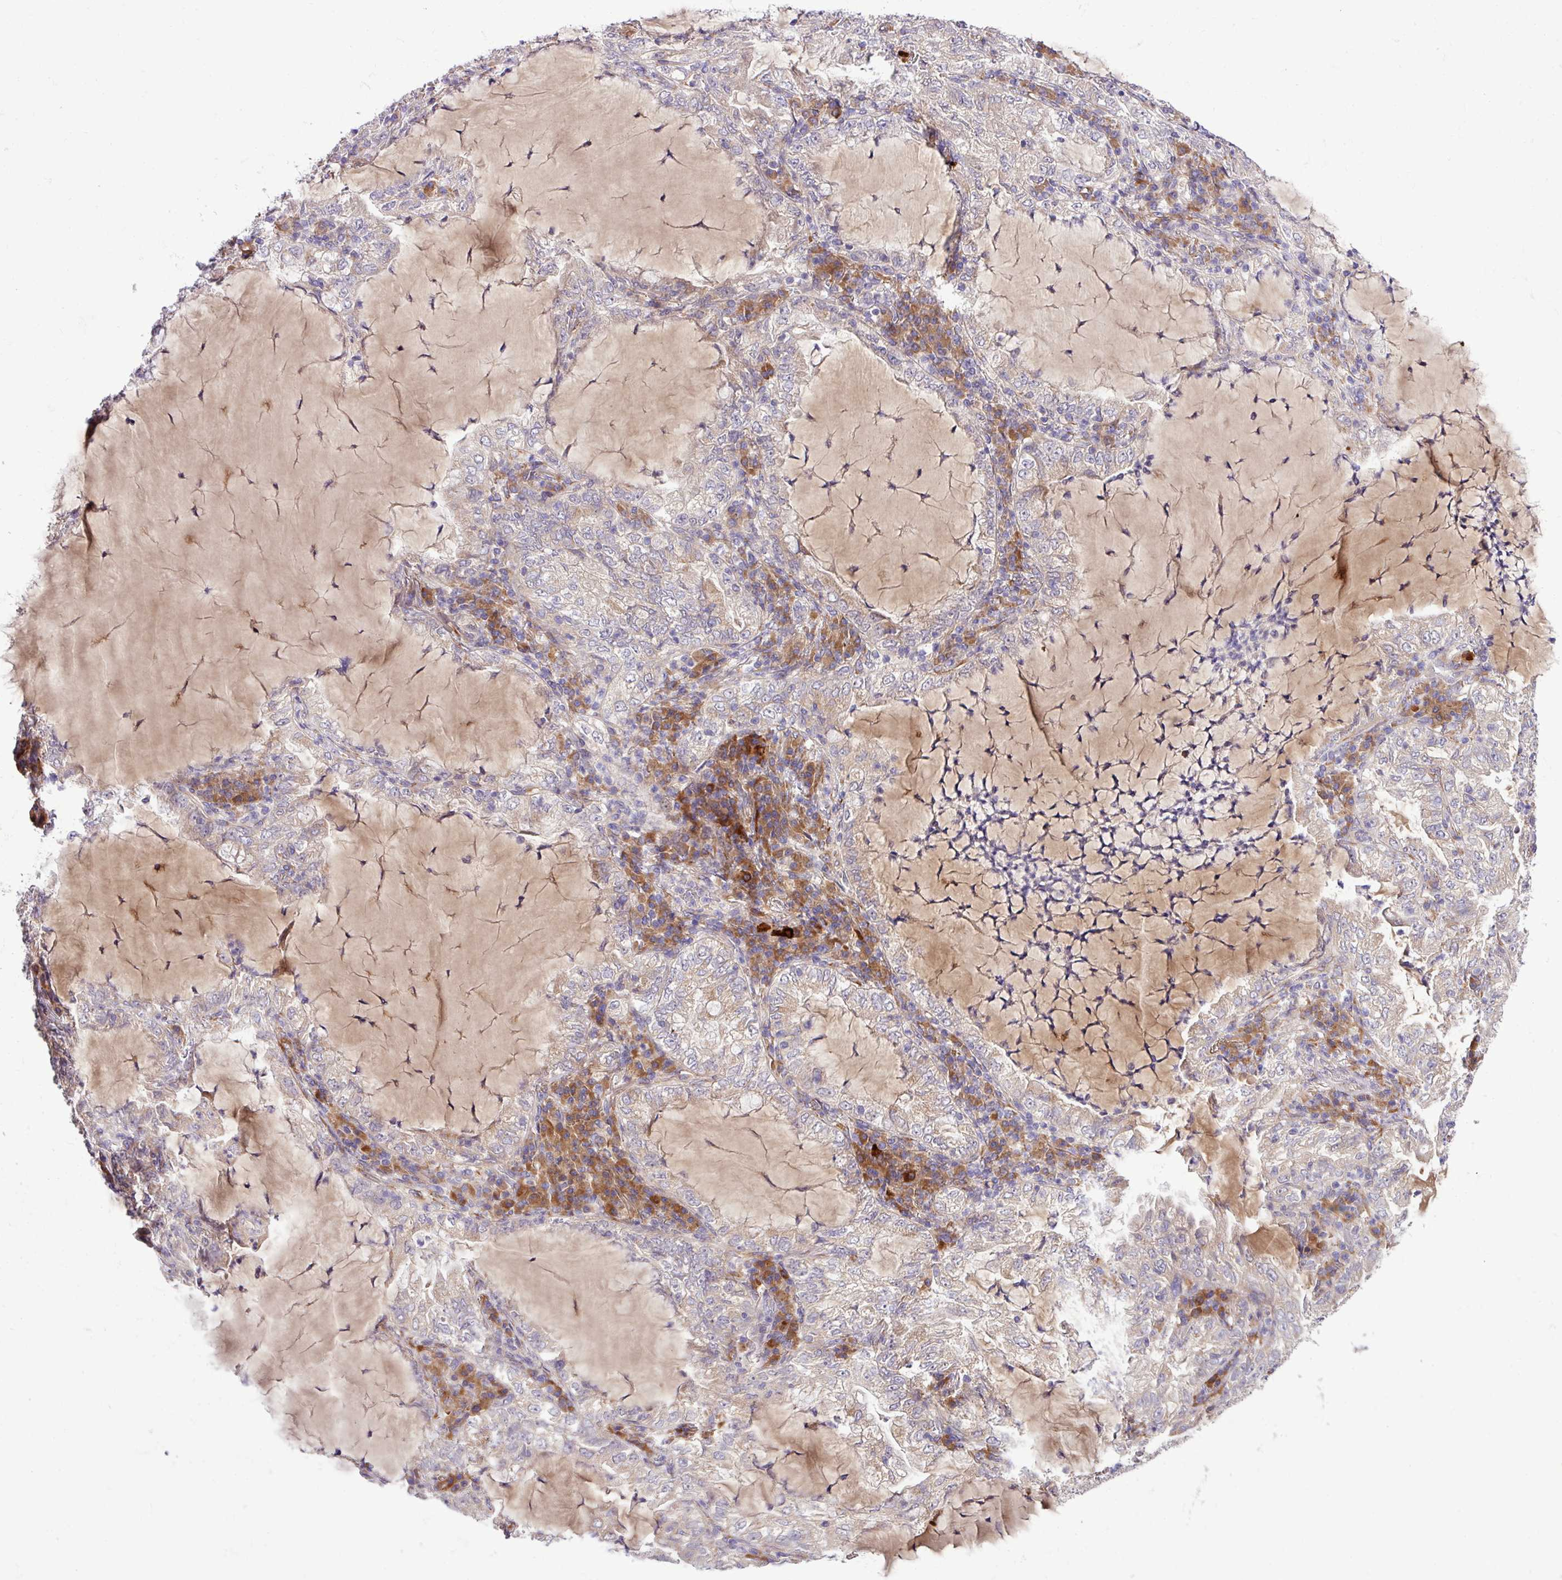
{"staining": {"intensity": "weak", "quantity": "25%-75%", "location": "cytoplasmic/membranous"}, "tissue": "lung cancer", "cell_type": "Tumor cells", "image_type": "cancer", "snomed": [{"axis": "morphology", "description": "Adenocarcinoma, NOS"}, {"axis": "topography", "description": "Lung"}], "caption": "High-magnification brightfield microscopy of adenocarcinoma (lung) stained with DAB (brown) and counterstained with hematoxylin (blue). tumor cells exhibit weak cytoplasmic/membranous expression is seen in approximately25%-75% of cells. The staining was performed using DAB to visualize the protein expression in brown, while the nuclei were stained in blue with hematoxylin (Magnification: 20x).", "gene": "TM2D2", "patient": {"sex": "female", "age": 73}}